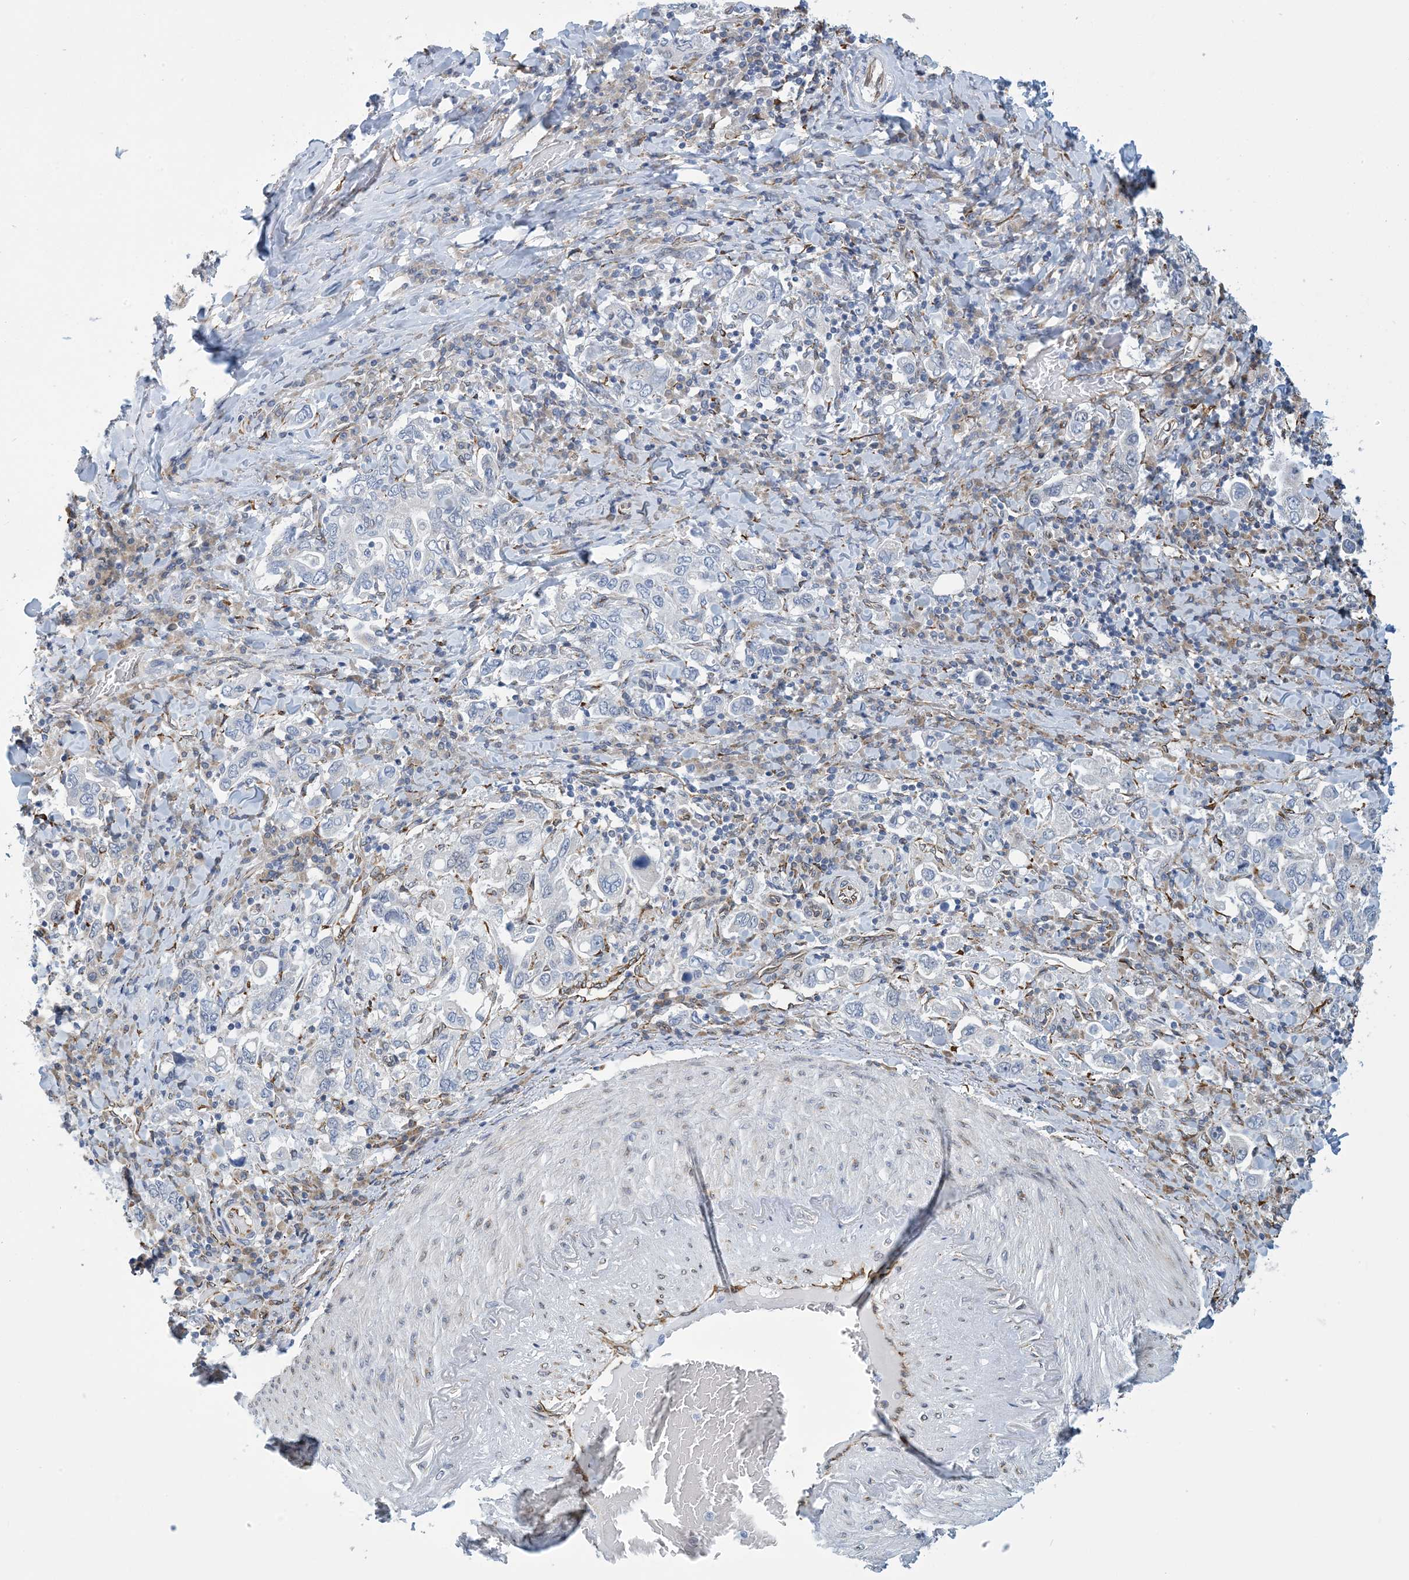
{"staining": {"intensity": "negative", "quantity": "none", "location": "none"}, "tissue": "stomach cancer", "cell_type": "Tumor cells", "image_type": "cancer", "snomed": [{"axis": "morphology", "description": "Adenocarcinoma, NOS"}, {"axis": "topography", "description": "Stomach, upper"}], "caption": "High power microscopy histopathology image of an IHC histopathology image of stomach cancer, revealing no significant staining in tumor cells.", "gene": "CCDC14", "patient": {"sex": "male", "age": 62}}